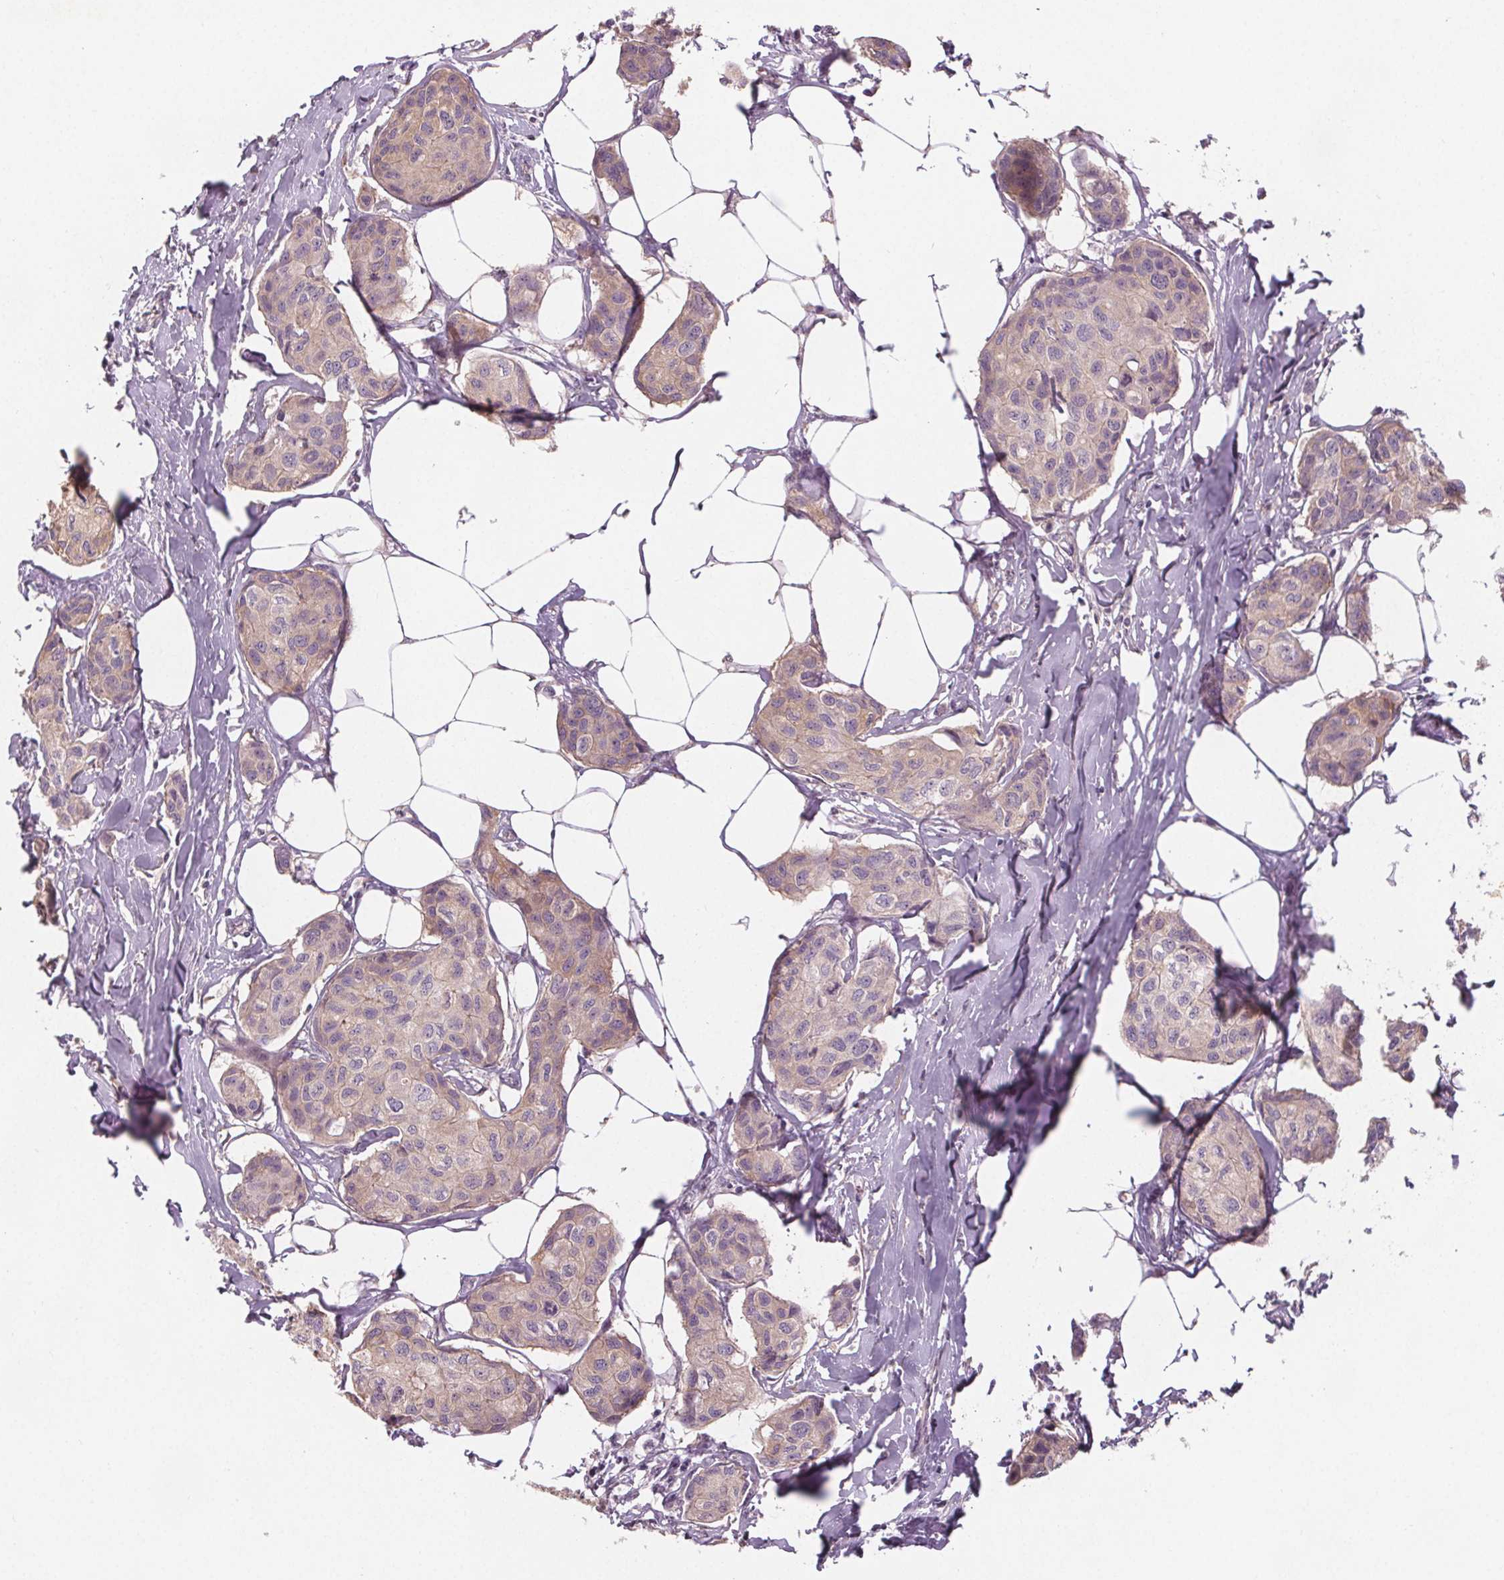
{"staining": {"intensity": "weak", "quantity": ">75%", "location": "cytoplasmic/membranous"}, "tissue": "breast cancer", "cell_type": "Tumor cells", "image_type": "cancer", "snomed": [{"axis": "morphology", "description": "Duct carcinoma"}, {"axis": "topography", "description": "Breast"}], "caption": "Weak cytoplasmic/membranous protein staining is present in approximately >75% of tumor cells in breast cancer (infiltrating ductal carcinoma).", "gene": "VNN1", "patient": {"sex": "female", "age": 80}}